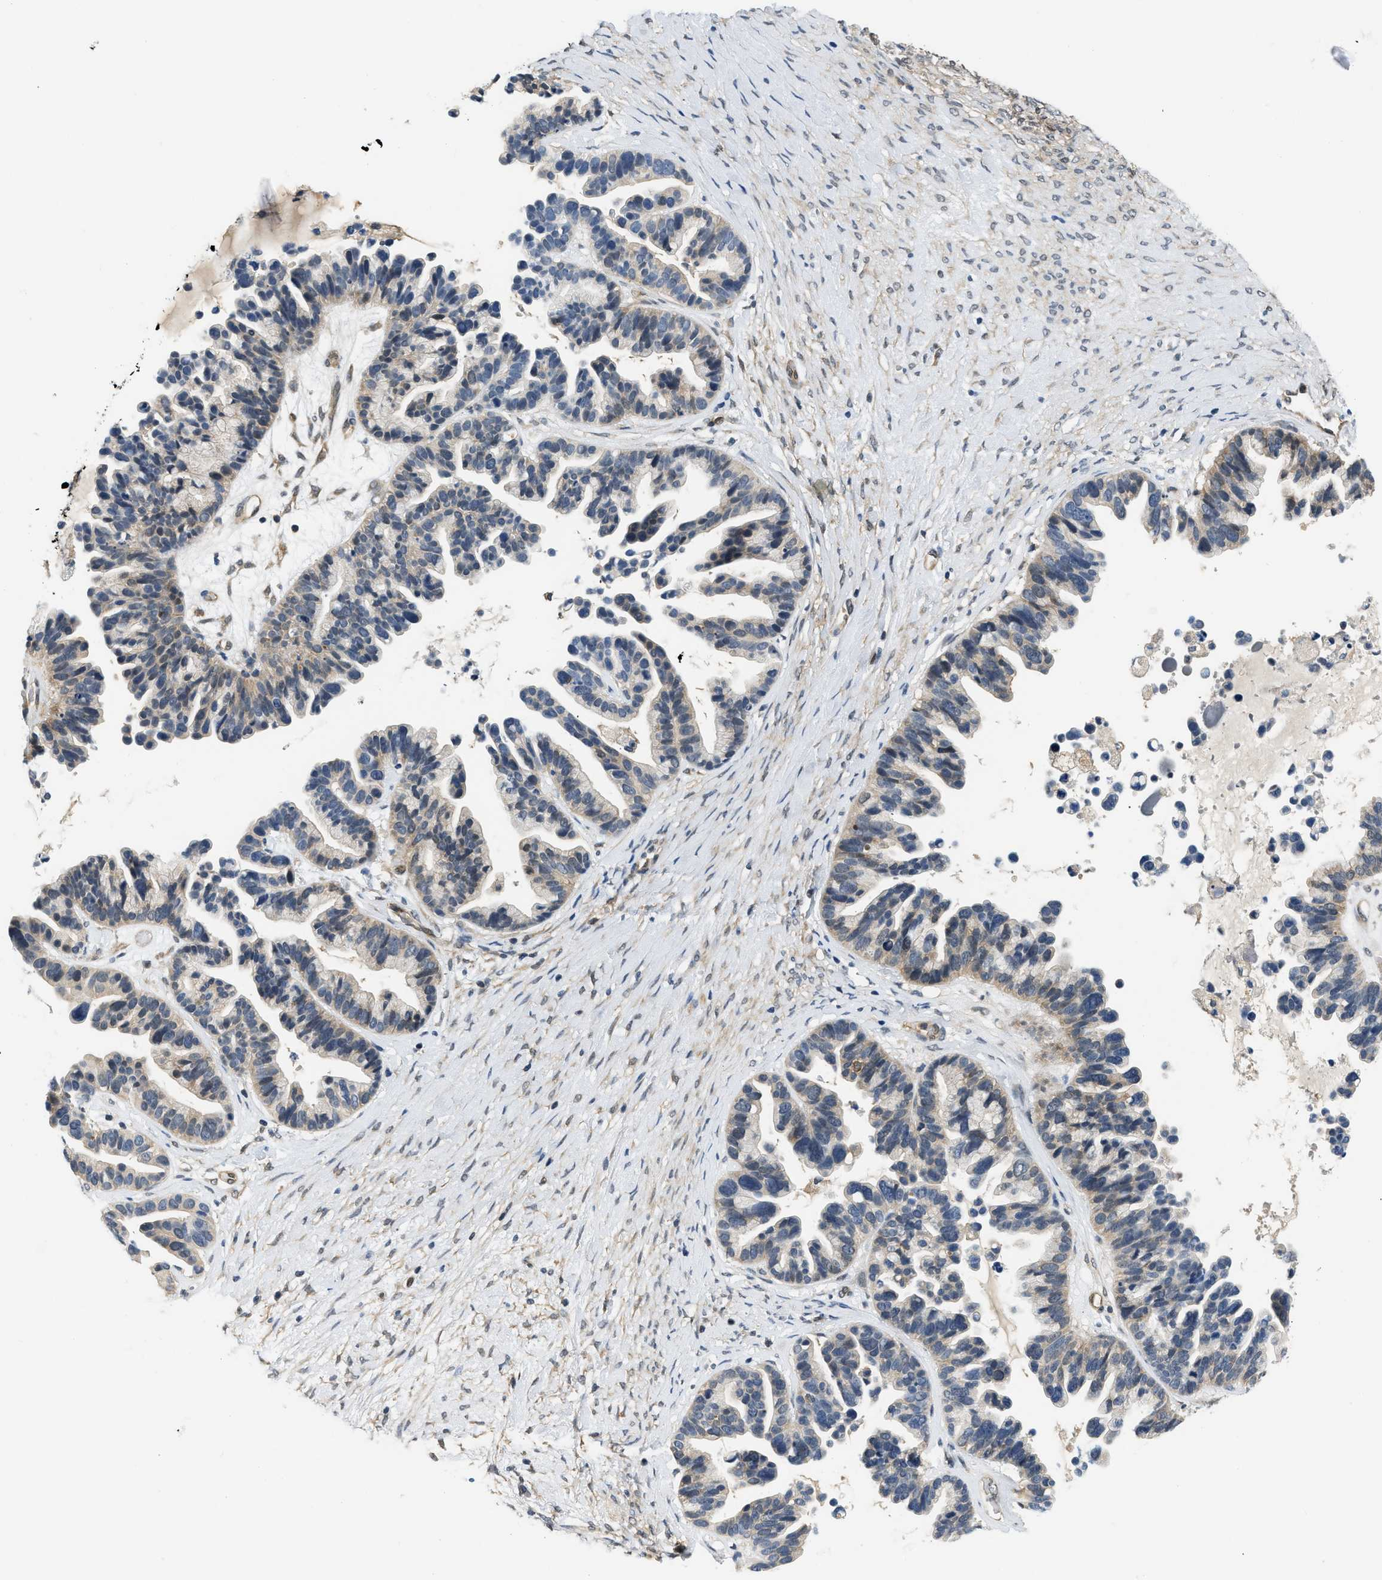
{"staining": {"intensity": "weak", "quantity": "25%-75%", "location": "cytoplasmic/membranous"}, "tissue": "ovarian cancer", "cell_type": "Tumor cells", "image_type": "cancer", "snomed": [{"axis": "morphology", "description": "Cystadenocarcinoma, serous, NOS"}, {"axis": "topography", "description": "Ovary"}], "caption": "DAB immunohistochemical staining of human ovarian serous cystadenocarcinoma shows weak cytoplasmic/membranous protein positivity in about 25%-75% of tumor cells.", "gene": "EIF4EBP2", "patient": {"sex": "female", "age": 56}}